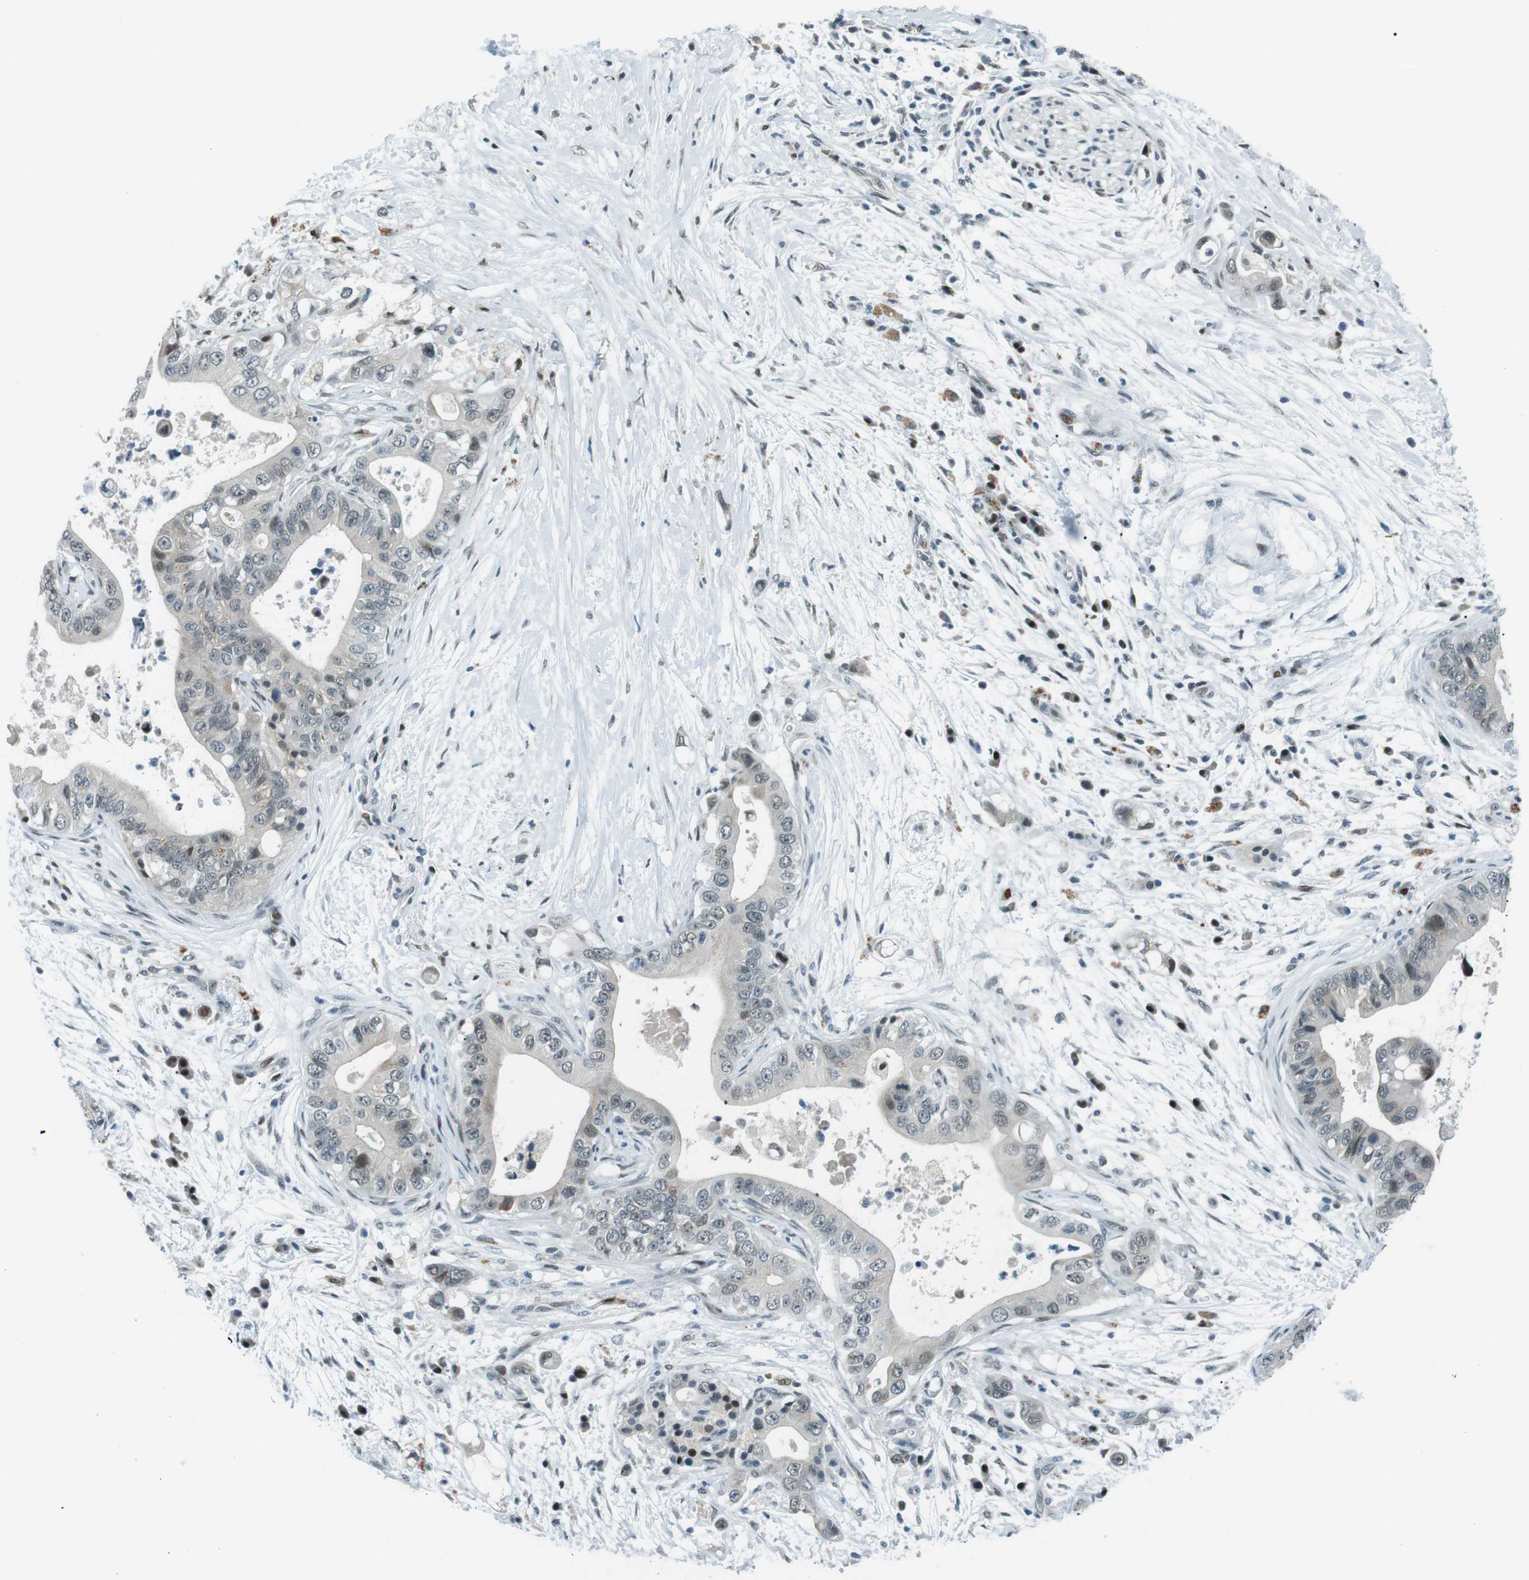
{"staining": {"intensity": "negative", "quantity": "none", "location": "none"}, "tissue": "pancreatic cancer", "cell_type": "Tumor cells", "image_type": "cancer", "snomed": [{"axis": "morphology", "description": "Adenocarcinoma, NOS"}, {"axis": "topography", "description": "Pancreas"}], "caption": "IHC micrograph of pancreatic cancer stained for a protein (brown), which reveals no positivity in tumor cells.", "gene": "PJA1", "patient": {"sex": "male", "age": 77}}